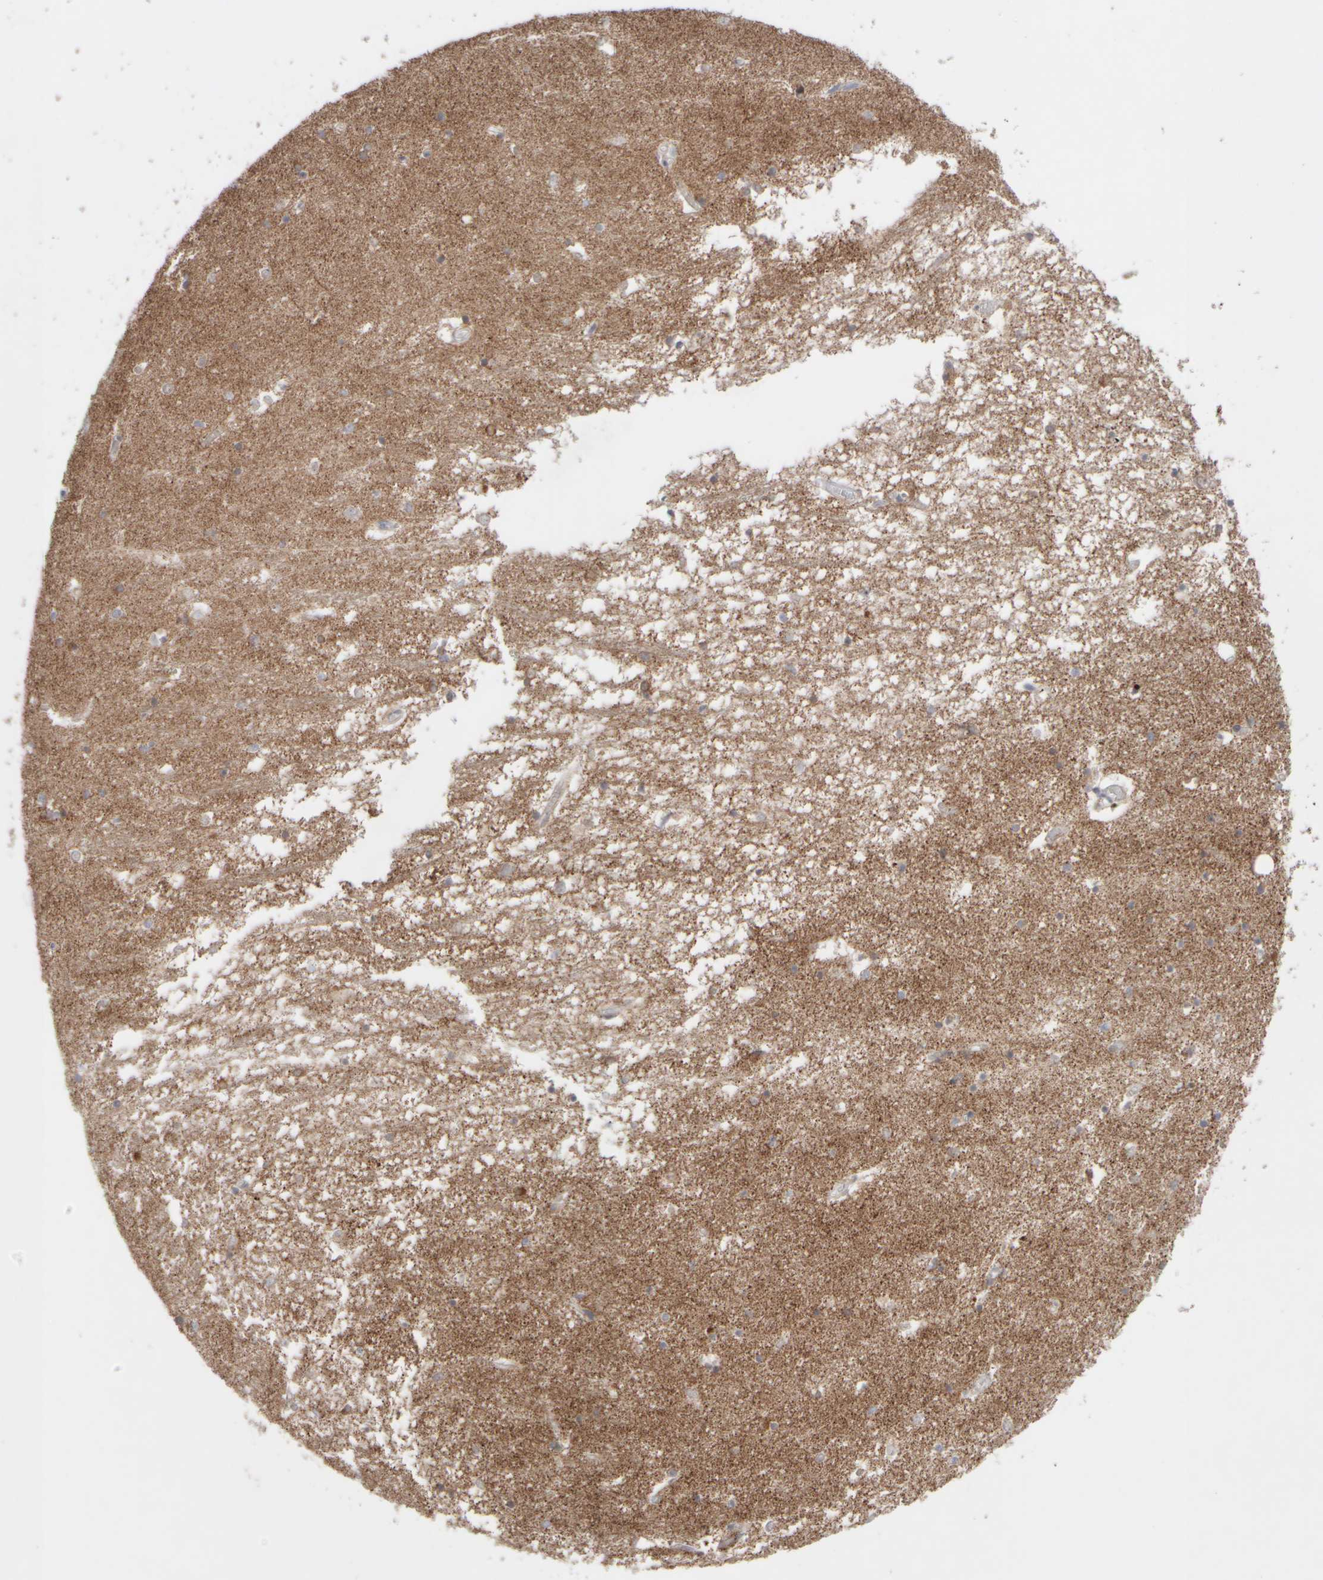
{"staining": {"intensity": "moderate", "quantity": "25%-75%", "location": "cytoplasmic/membranous"}, "tissue": "hippocampus", "cell_type": "Glial cells", "image_type": "normal", "snomed": [{"axis": "morphology", "description": "Normal tissue, NOS"}, {"axis": "topography", "description": "Hippocampus"}], "caption": "Immunohistochemistry (IHC) photomicrograph of unremarkable hippocampus: hippocampus stained using IHC reveals medium levels of moderate protein expression localized specifically in the cytoplasmic/membranous of glial cells, appearing as a cytoplasmic/membranous brown color.", "gene": "CHADL", "patient": {"sex": "male", "age": 70}}